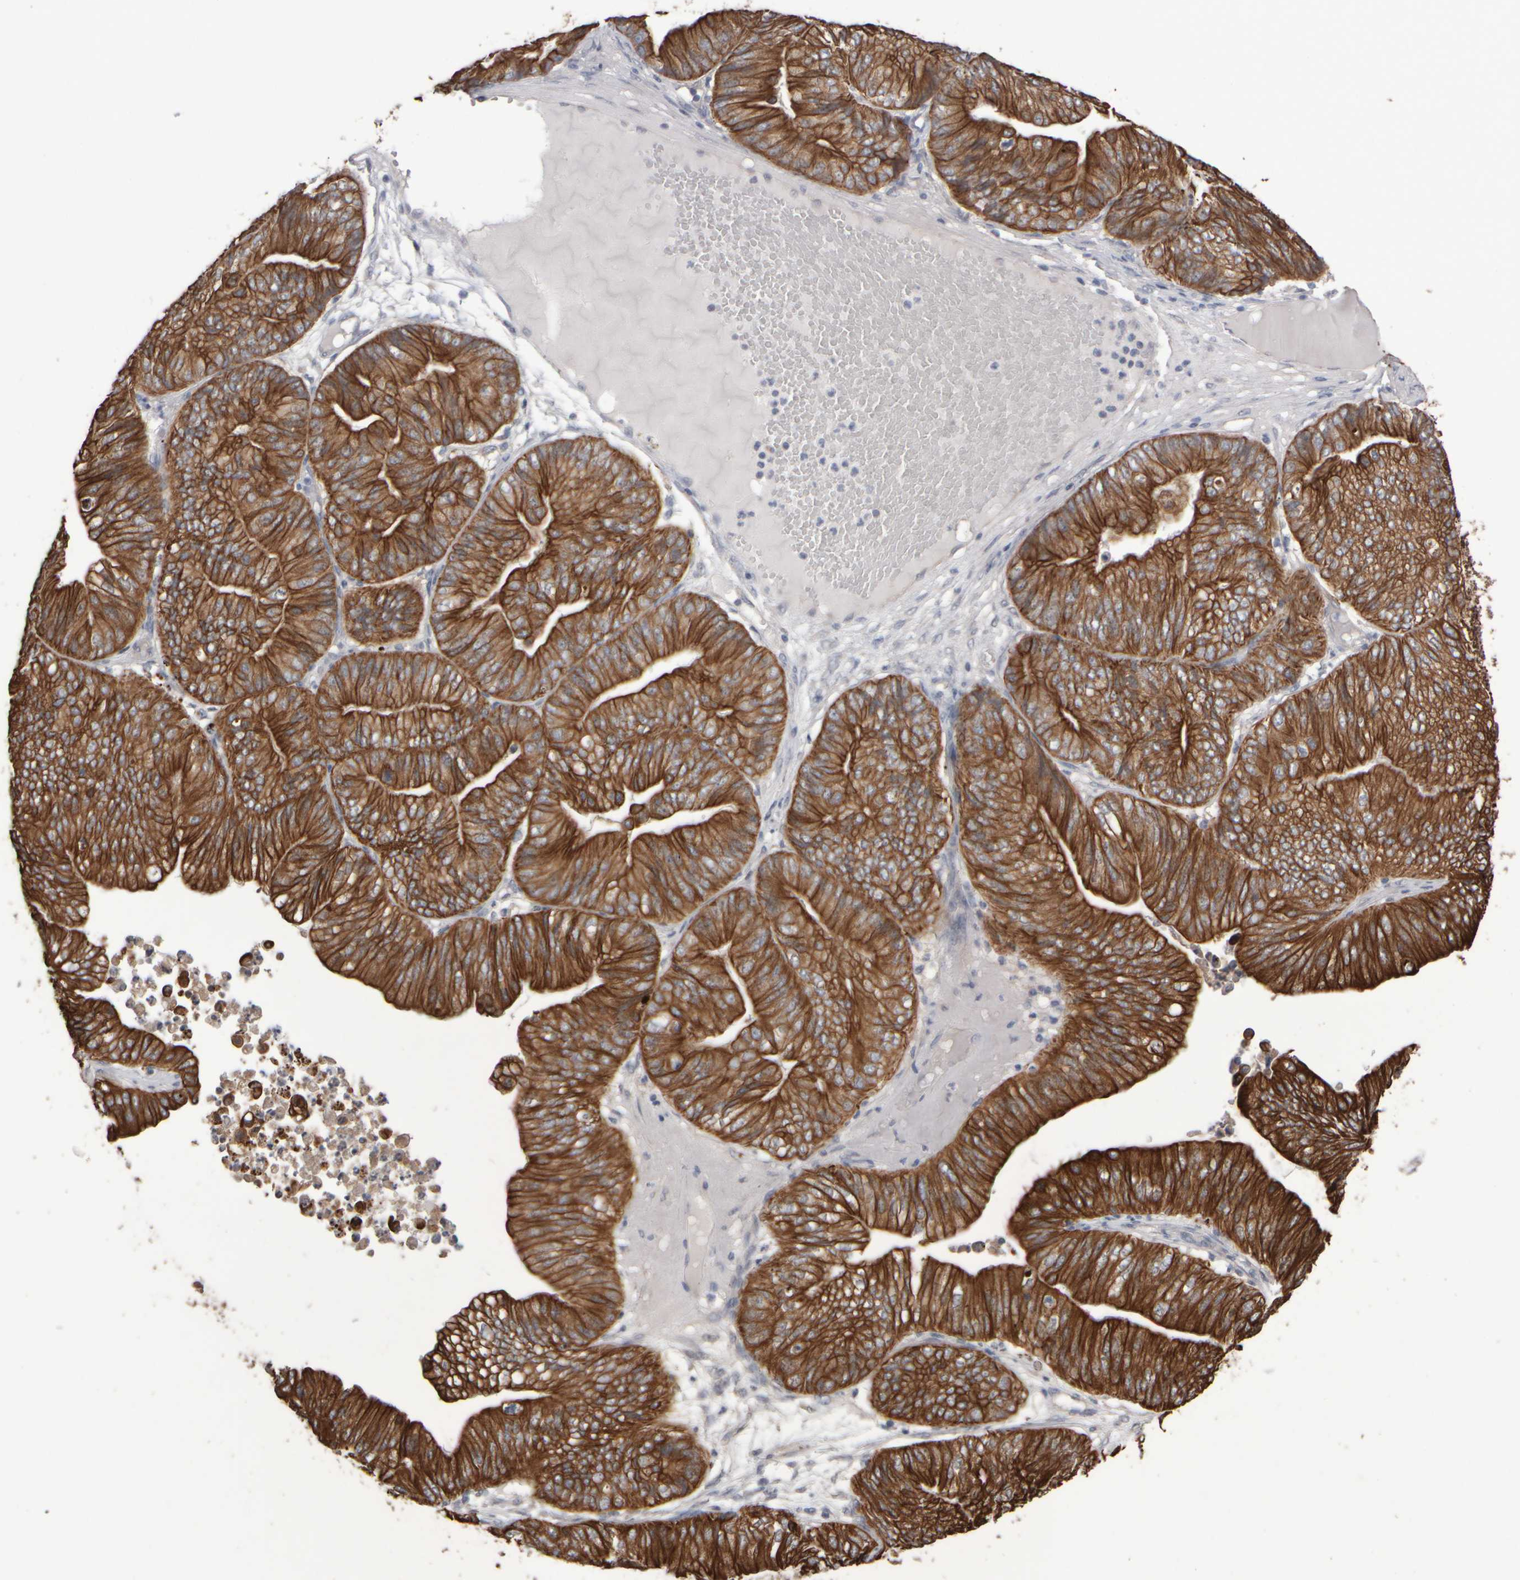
{"staining": {"intensity": "strong", "quantity": ">75%", "location": "cytoplasmic/membranous"}, "tissue": "ovarian cancer", "cell_type": "Tumor cells", "image_type": "cancer", "snomed": [{"axis": "morphology", "description": "Cystadenocarcinoma, mucinous, NOS"}, {"axis": "topography", "description": "Ovary"}], "caption": "Tumor cells demonstrate high levels of strong cytoplasmic/membranous positivity in about >75% of cells in human ovarian cancer. The staining was performed using DAB, with brown indicating positive protein expression. Nuclei are stained blue with hematoxylin.", "gene": "EPHX2", "patient": {"sex": "female", "age": 61}}